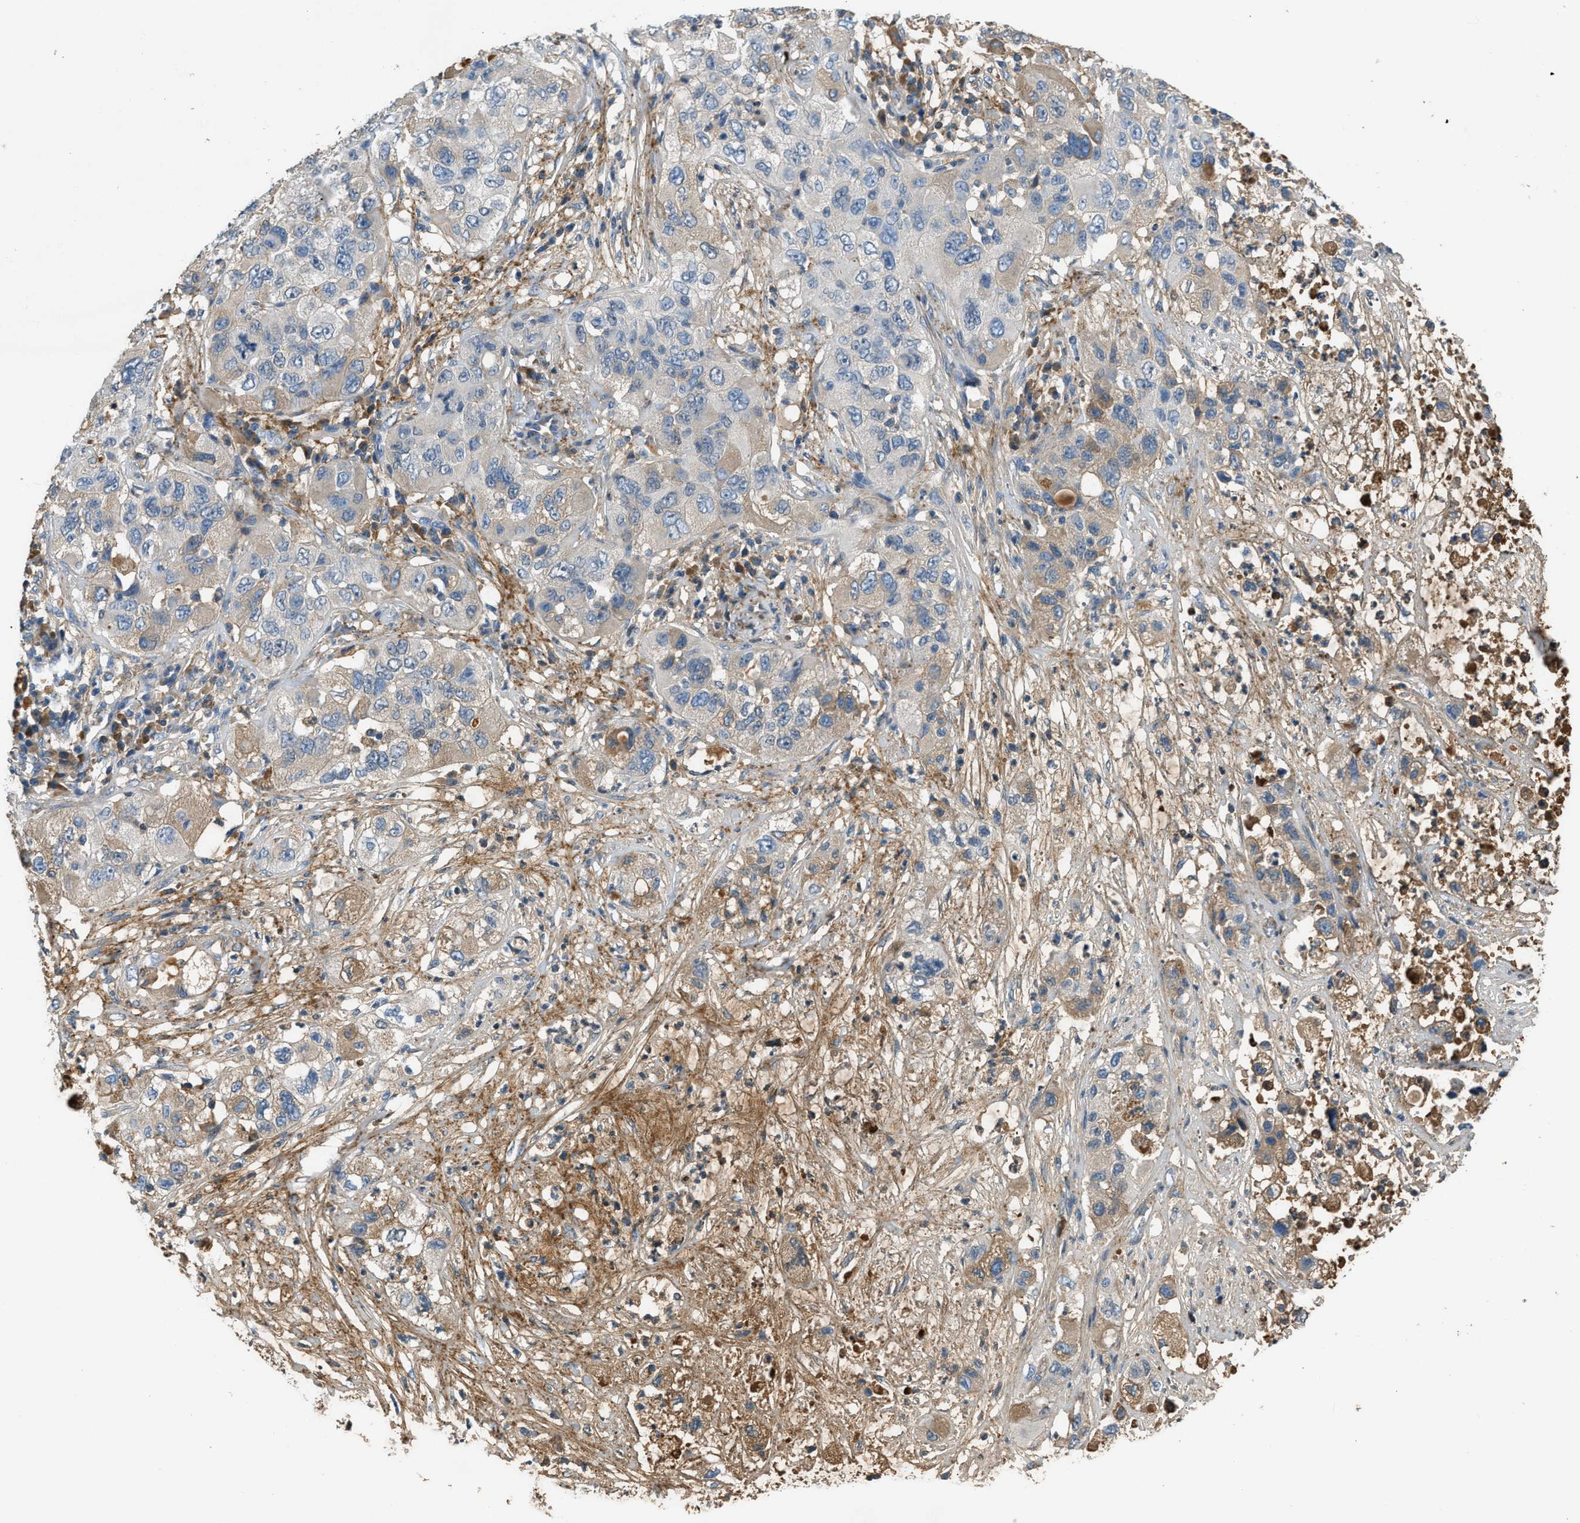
{"staining": {"intensity": "weak", "quantity": "<25%", "location": "cytoplasmic/membranous"}, "tissue": "pancreatic cancer", "cell_type": "Tumor cells", "image_type": "cancer", "snomed": [{"axis": "morphology", "description": "Adenocarcinoma, NOS"}, {"axis": "topography", "description": "Pancreas"}], "caption": "High power microscopy image of an immunohistochemistry image of pancreatic cancer (adenocarcinoma), revealing no significant positivity in tumor cells.", "gene": "STC1", "patient": {"sex": "female", "age": 78}}